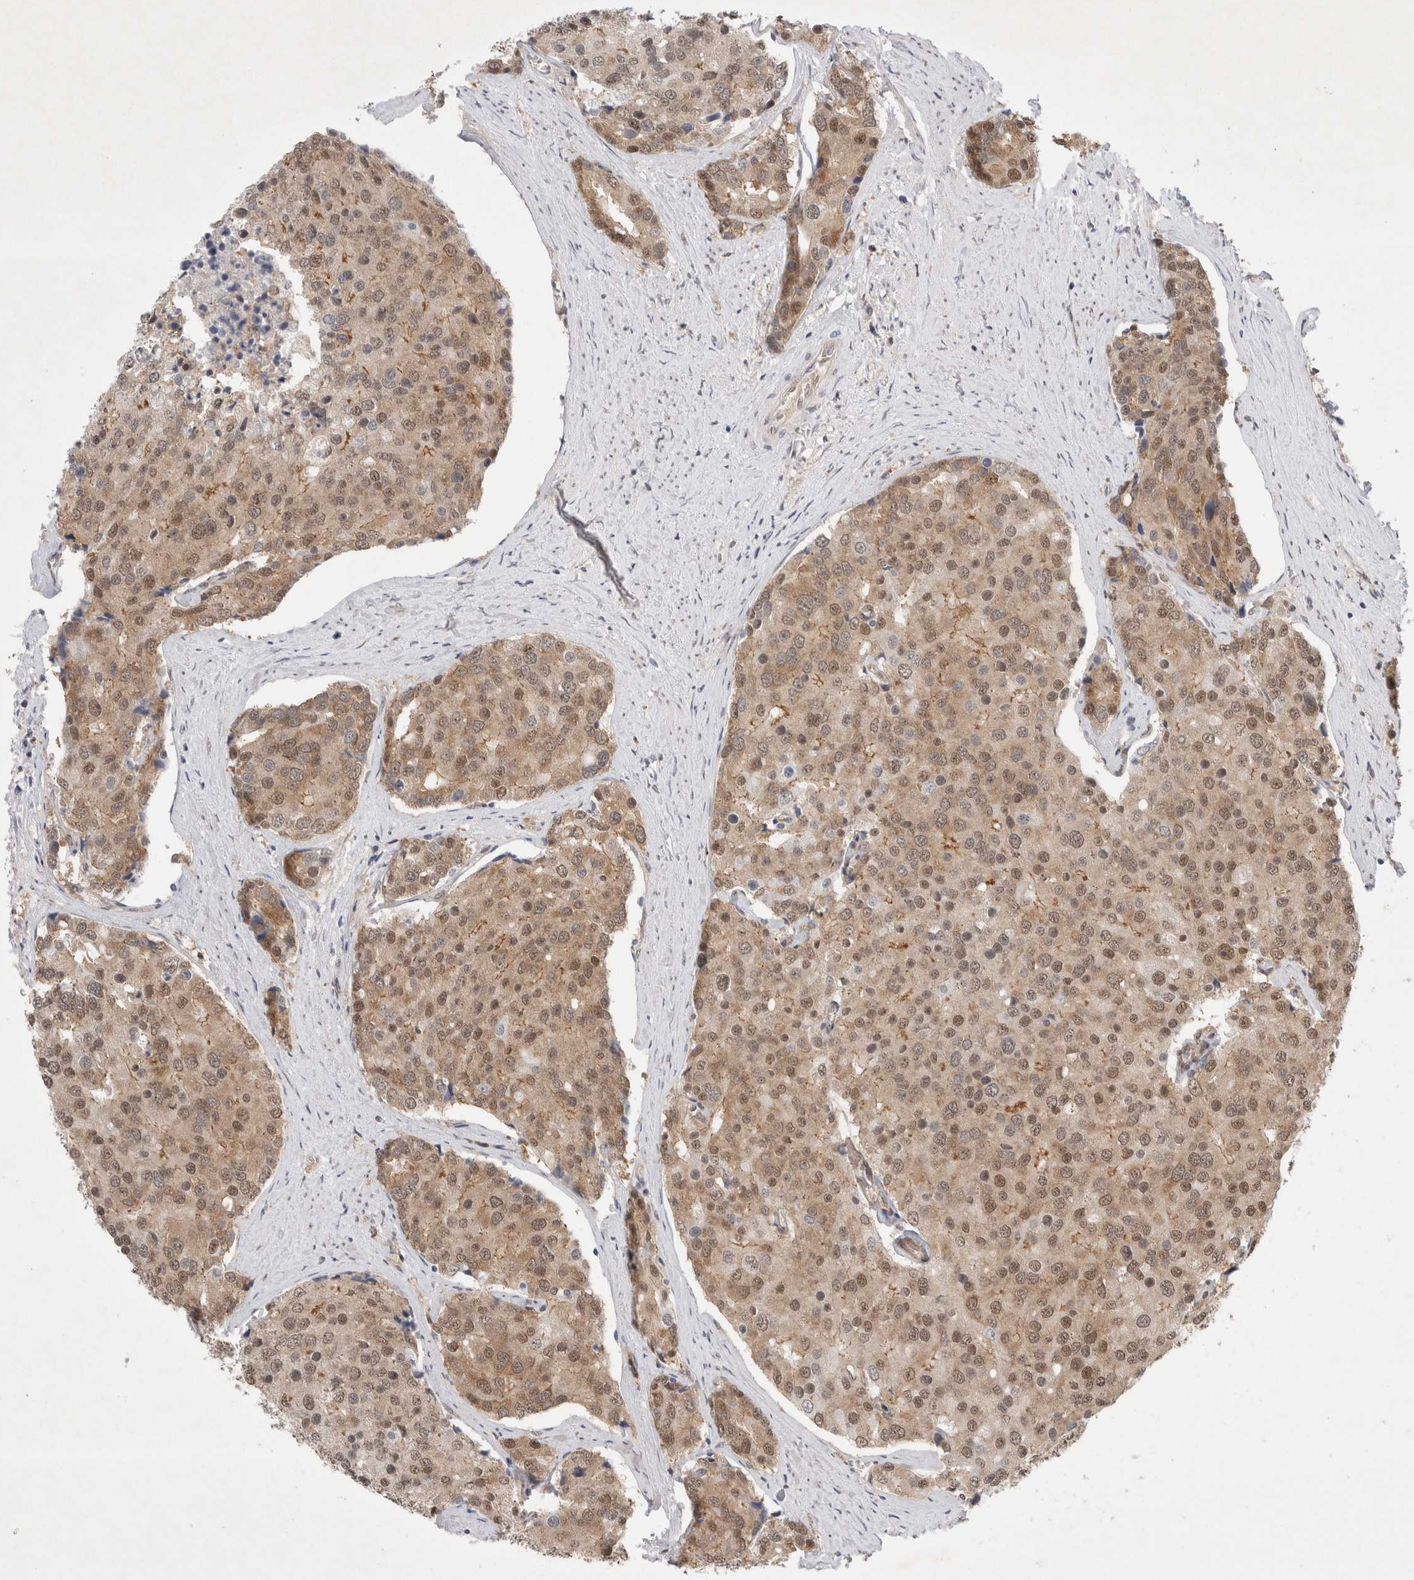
{"staining": {"intensity": "moderate", "quantity": ">75%", "location": "cytoplasmic/membranous,nuclear"}, "tissue": "prostate cancer", "cell_type": "Tumor cells", "image_type": "cancer", "snomed": [{"axis": "morphology", "description": "Adenocarcinoma, High grade"}, {"axis": "topography", "description": "Prostate"}], "caption": "Moderate cytoplasmic/membranous and nuclear positivity for a protein is appreciated in approximately >75% of tumor cells of prostate cancer (adenocarcinoma (high-grade)) using immunohistochemistry.", "gene": "WIPF2", "patient": {"sex": "male", "age": 50}}